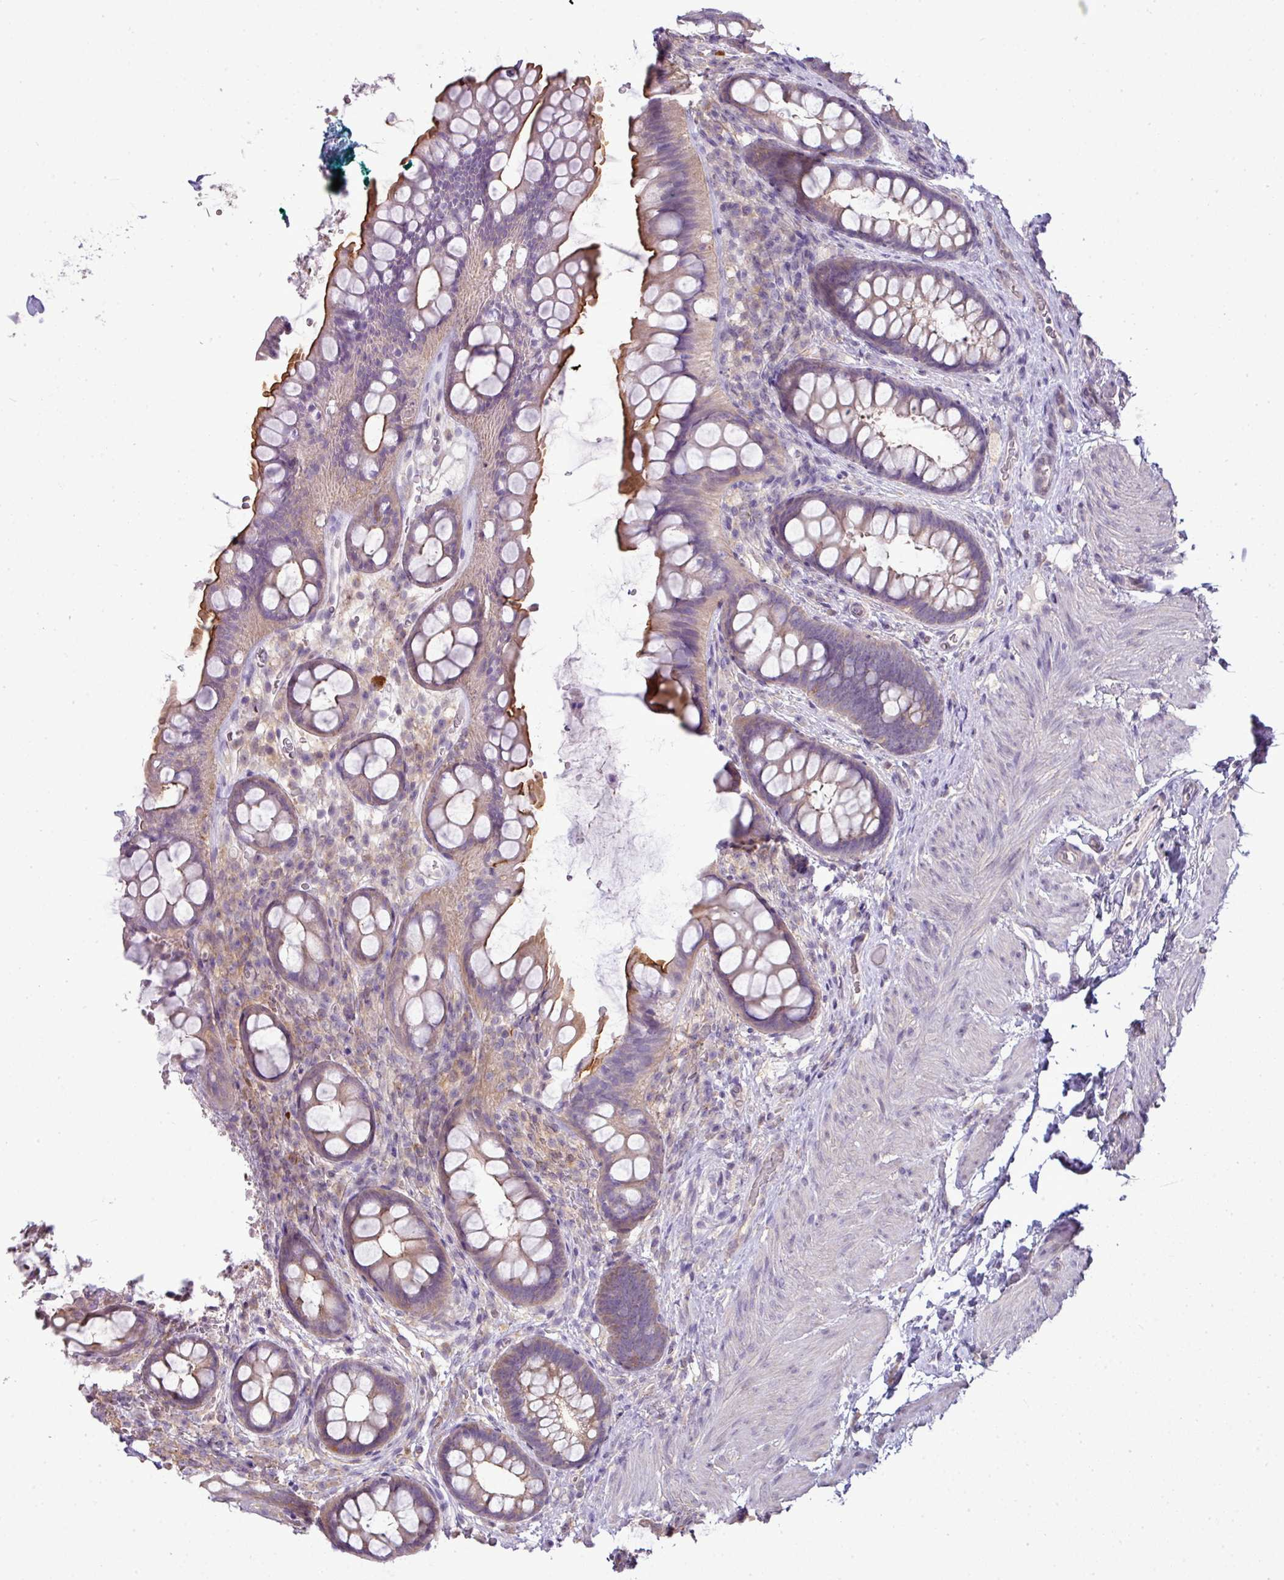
{"staining": {"intensity": "moderate", "quantity": "25%-75%", "location": "cytoplasmic/membranous"}, "tissue": "rectum", "cell_type": "Glandular cells", "image_type": "normal", "snomed": [{"axis": "morphology", "description": "Normal tissue, NOS"}, {"axis": "topography", "description": "Rectum"}, {"axis": "topography", "description": "Peripheral nerve tissue"}], "caption": "A histopathology image of rectum stained for a protein reveals moderate cytoplasmic/membranous brown staining in glandular cells.", "gene": "STAT5A", "patient": {"sex": "female", "age": 69}}